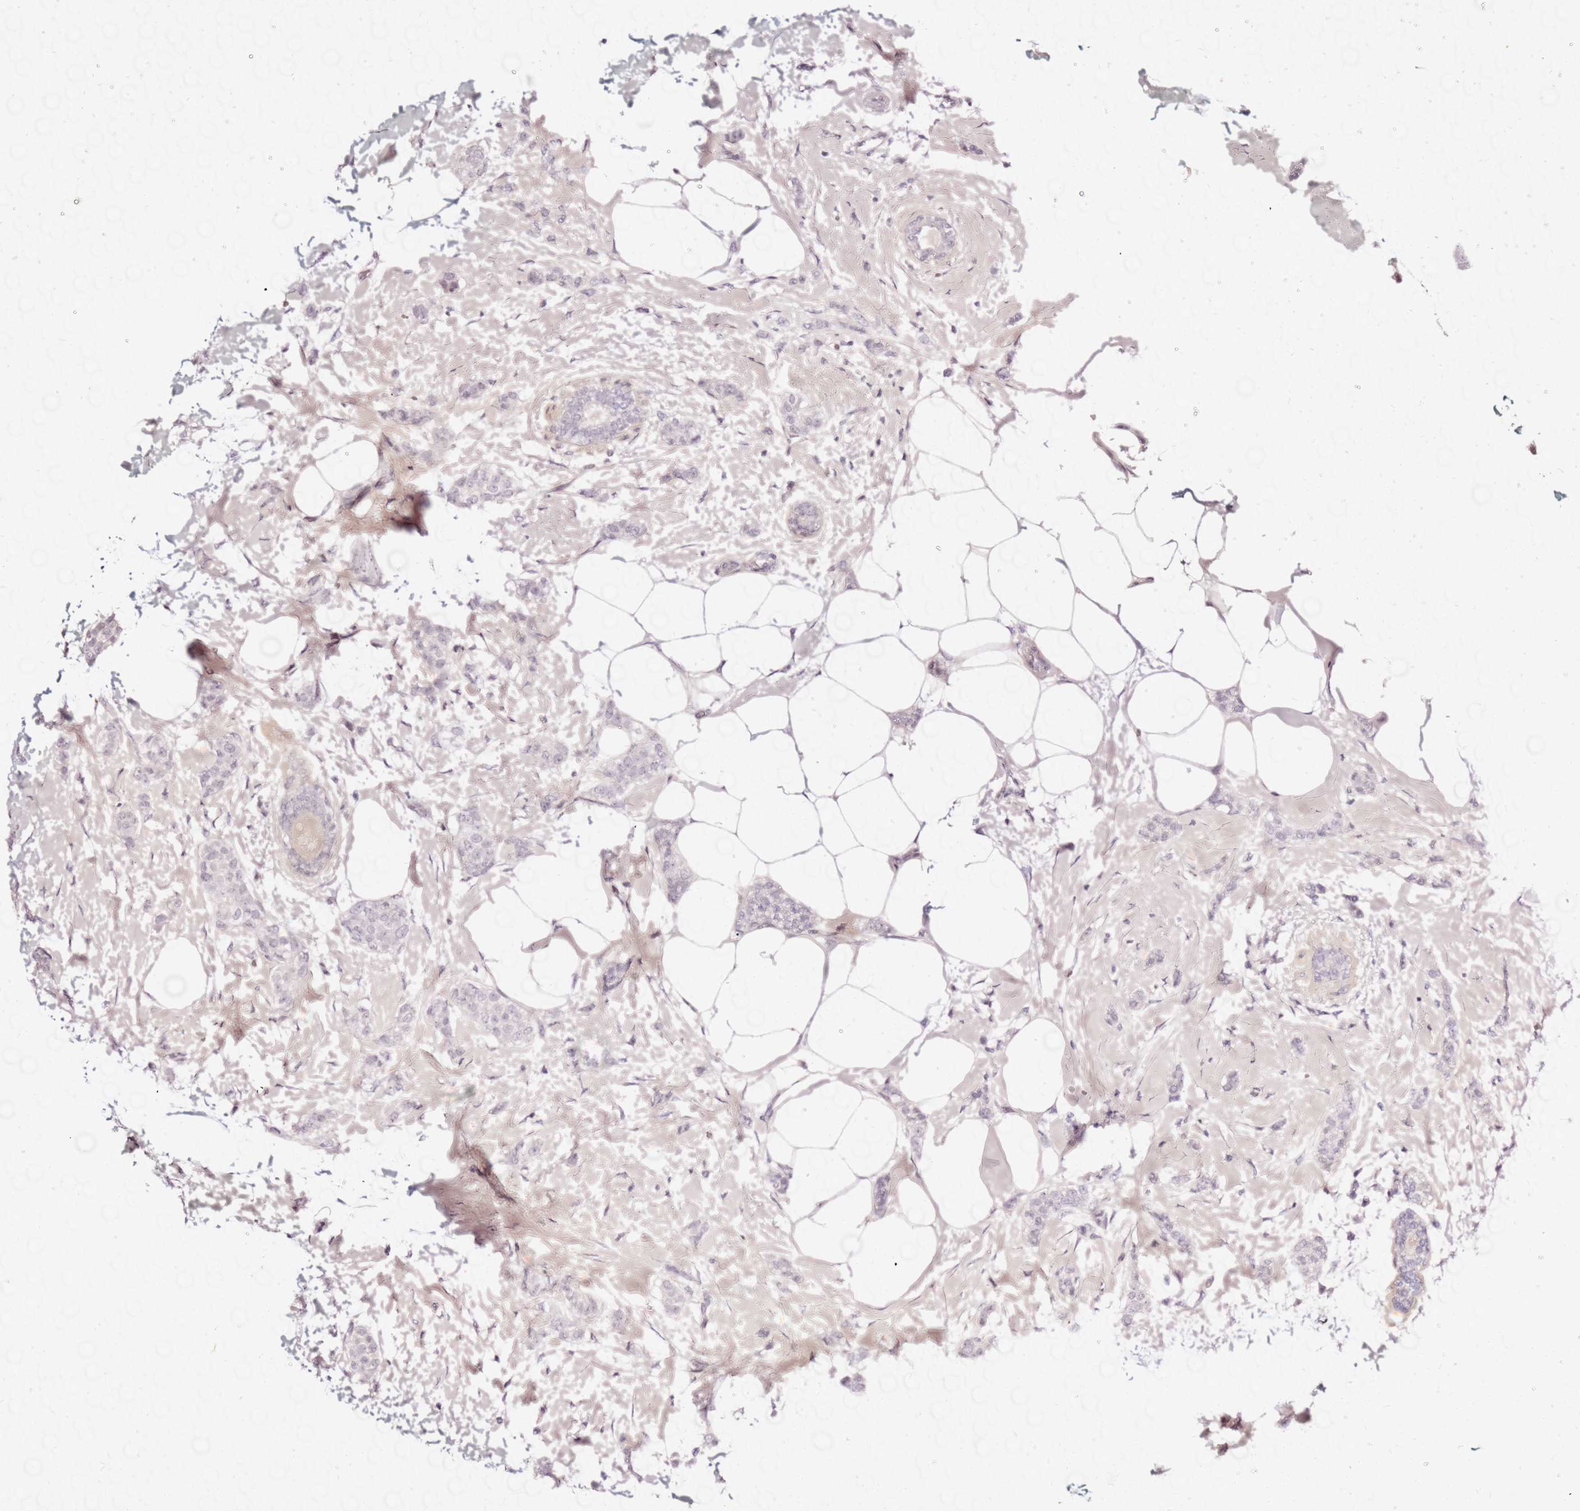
{"staining": {"intensity": "negative", "quantity": "none", "location": "none"}, "tissue": "breast cancer", "cell_type": "Tumor cells", "image_type": "cancer", "snomed": [{"axis": "morphology", "description": "Duct carcinoma"}, {"axis": "topography", "description": "Breast"}], "caption": "Breast cancer (intraductal carcinoma) was stained to show a protein in brown. There is no significant staining in tumor cells. The staining was performed using DAB to visualize the protein expression in brown, while the nuclei were stained in blue with hematoxylin (Magnification: 20x).", "gene": "LIPF", "patient": {"sex": "female", "age": 72}}